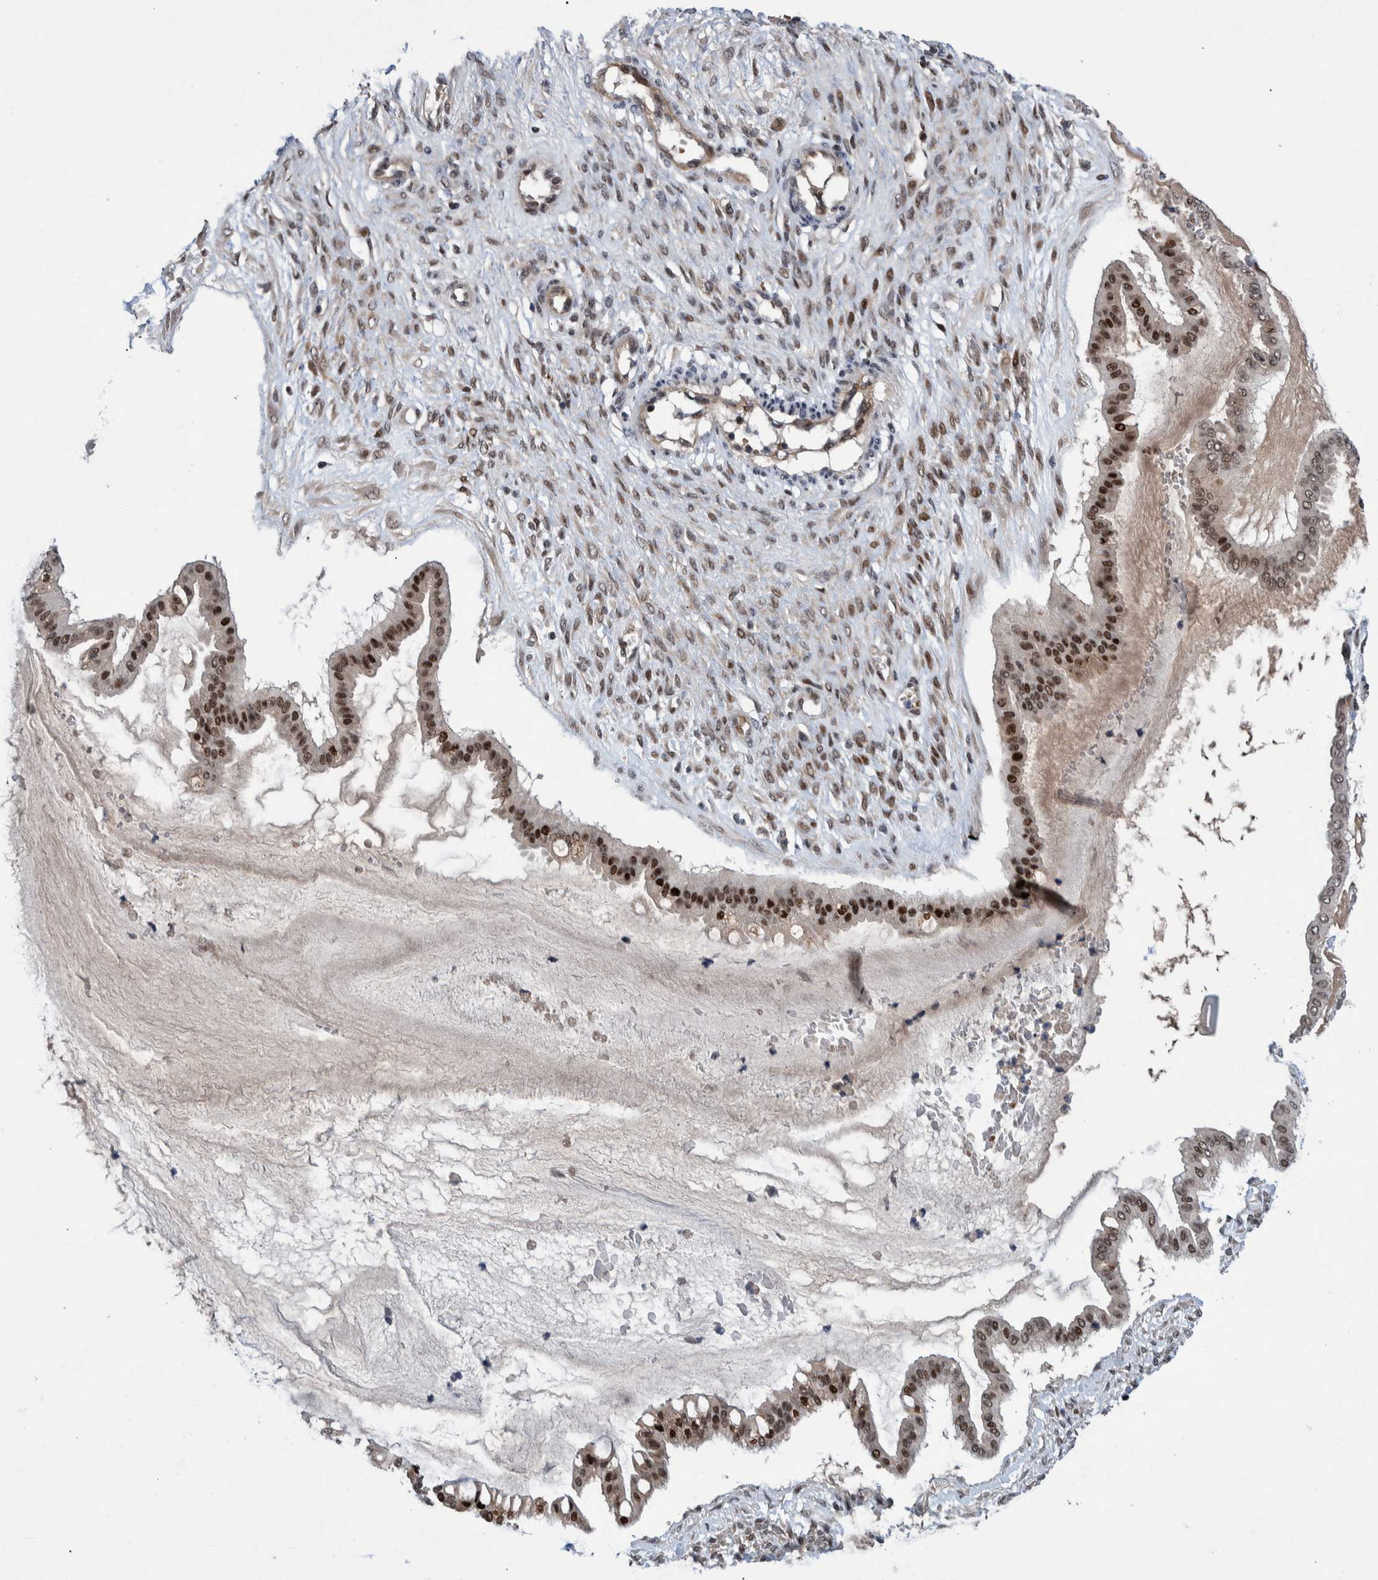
{"staining": {"intensity": "strong", "quantity": ">75%", "location": "nuclear"}, "tissue": "ovarian cancer", "cell_type": "Tumor cells", "image_type": "cancer", "snomed": [{"axis": "morphology", "description": "Cystadenocarcinoma, mucinous, NOS"}, {"axis": "topography", "description": "Ovary"}], "caption": "DAB (3,3'-diaminobenzidine) immunohistochemical staining of human mucinous cystadenocarcinoma (ovarian) shows strong nuclear protein expression in approximately >75% of tumor cells. (Stains: DAB (3,3'-diaminobenzidine) in brown, nuclei in blue, Microscopy: brightfield microscopy at high magnification).", "gene": "ESRP1", "patient": {"sex": "female", "age": 73}}